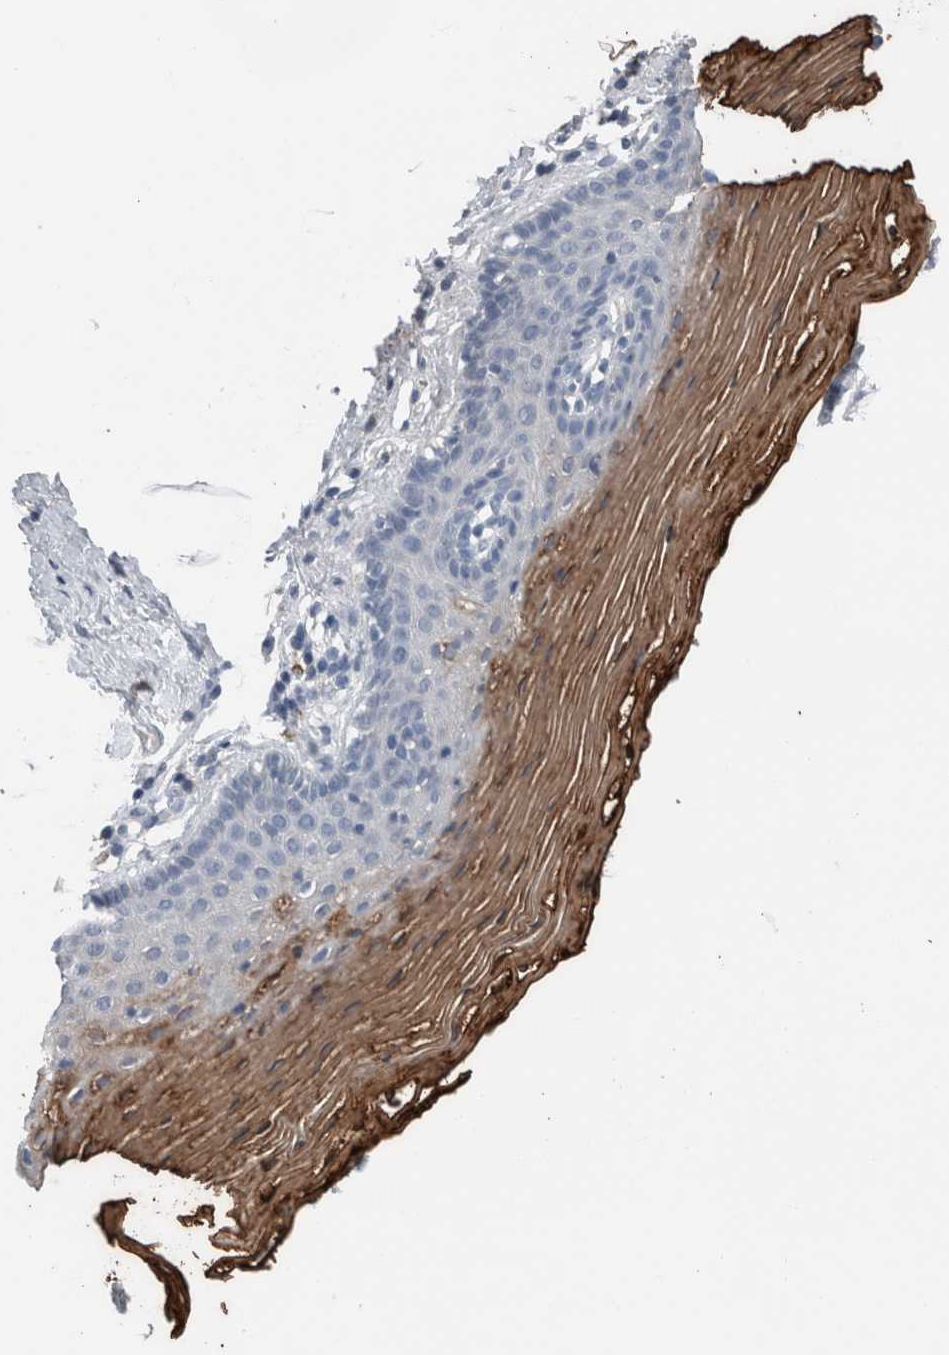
{"staining": {"intensity": "strong", "quantity": "<25%", "location": "cytoplasmic/membranous"}, "tissue": "vagina", "cell_type": "Squamous epithelial cells", "image_type": "normal", "snomed": [{"axis": "morphology", "description": "Normal tissue, NOS"}, {"axis": "topography", "description": "Vagina"}], "caption": "Immunohistochemical staining of benign vagina shows medium levels of strong cytoplasmic/membranous positivity in approximately <25% of squamous epithelial cells.", "gene": "CRNN", "patient": {"sex": "female", "age": 32}}